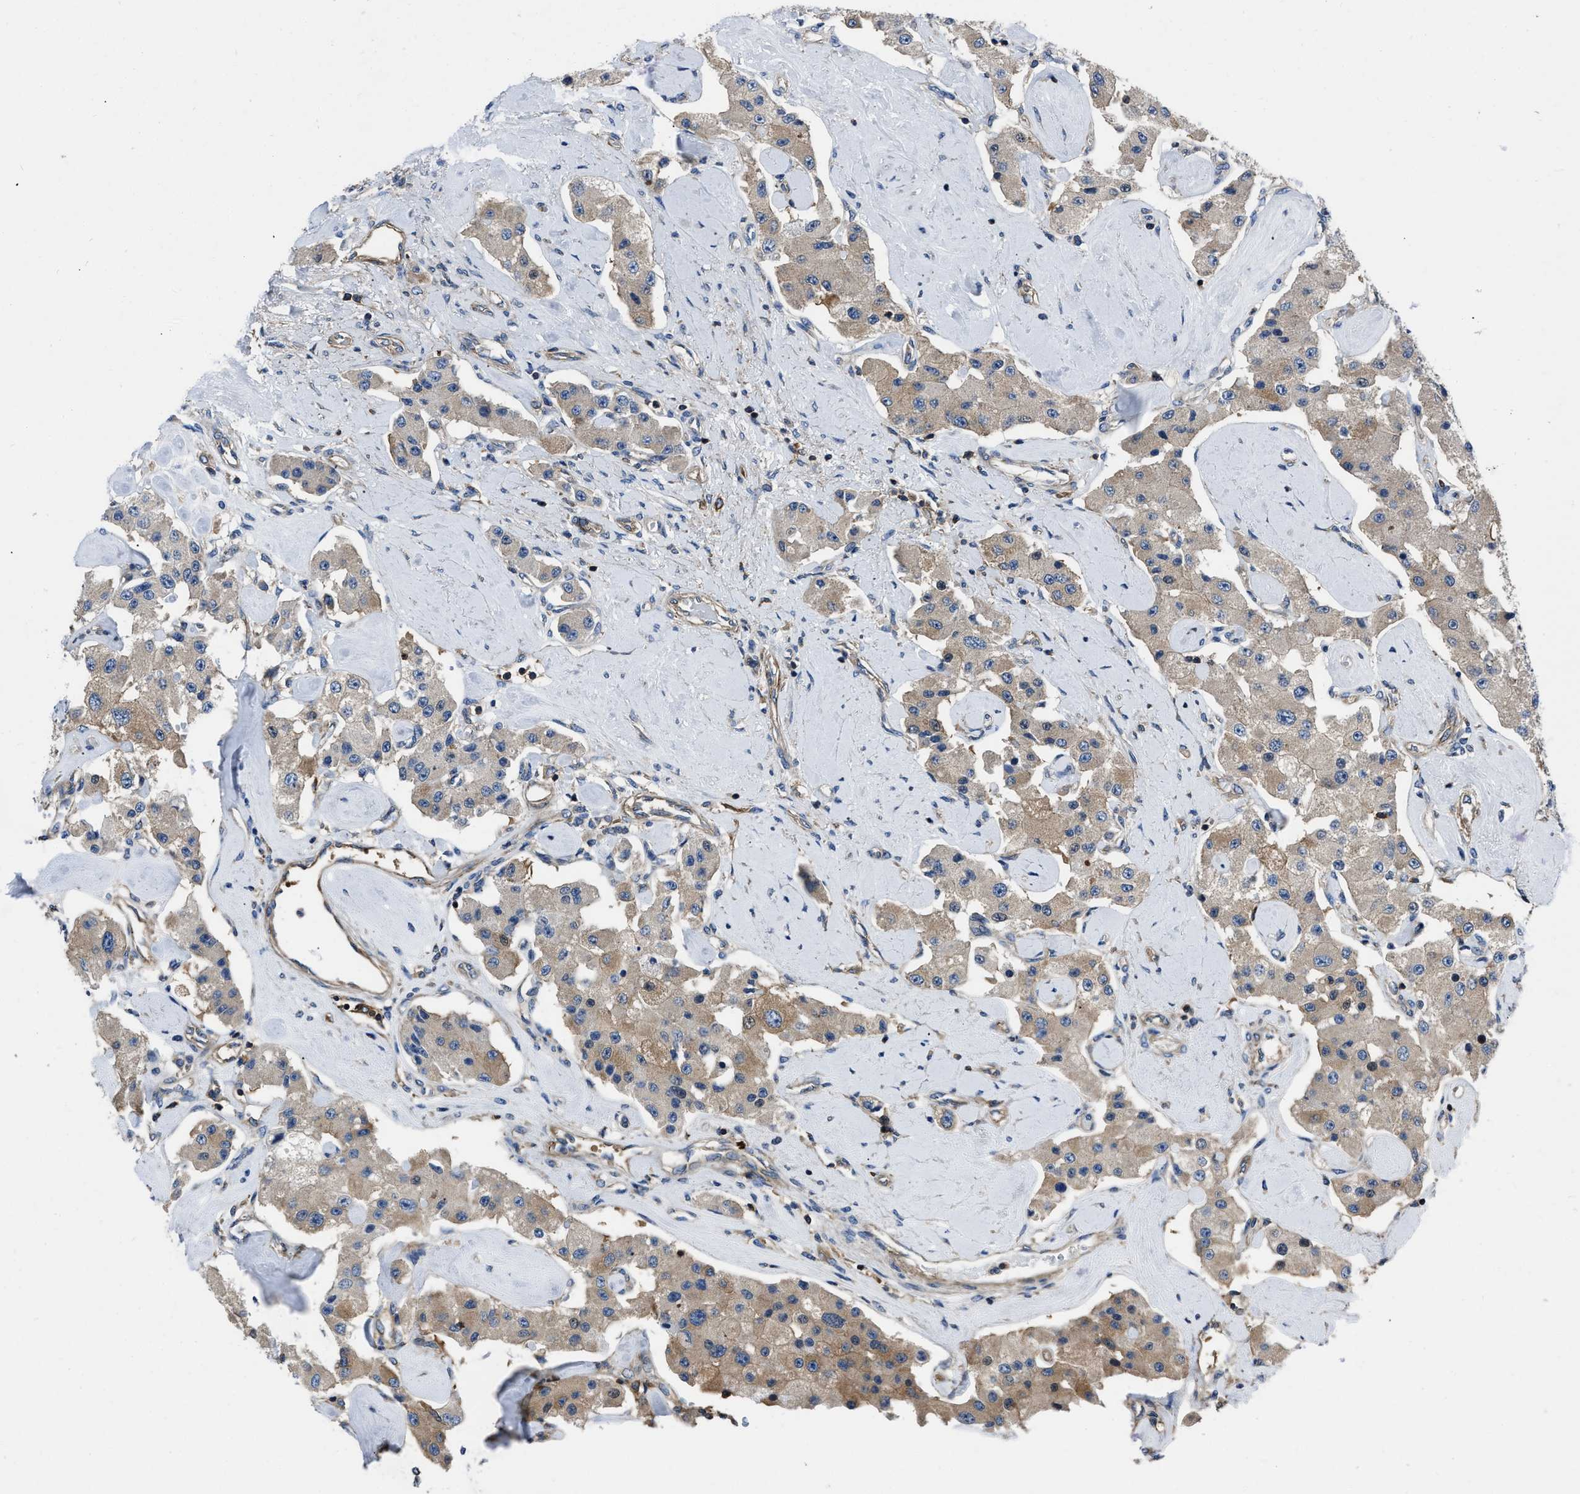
{"staining": {"intensity": "weak", "quantity": ">75%", "location": "cytoplasmic/membranous"}, "tissue": "carcinoid", "cell_type": "Tumor cells", "image_type": "cancer", "snomed": [{"axis": "morphology", "description": "Carcinoid, malignant, NOS"}, {"axis": "topography", "description": "Pancreas"}], "caption": "Brown immunohistochemical staining in malignant carcinoid exhibits weak cytoplasmic/membranous staining in about >75% of tumor cells.", "gene": "YARS1", "patient": {"sex": "male", "age": 41}}